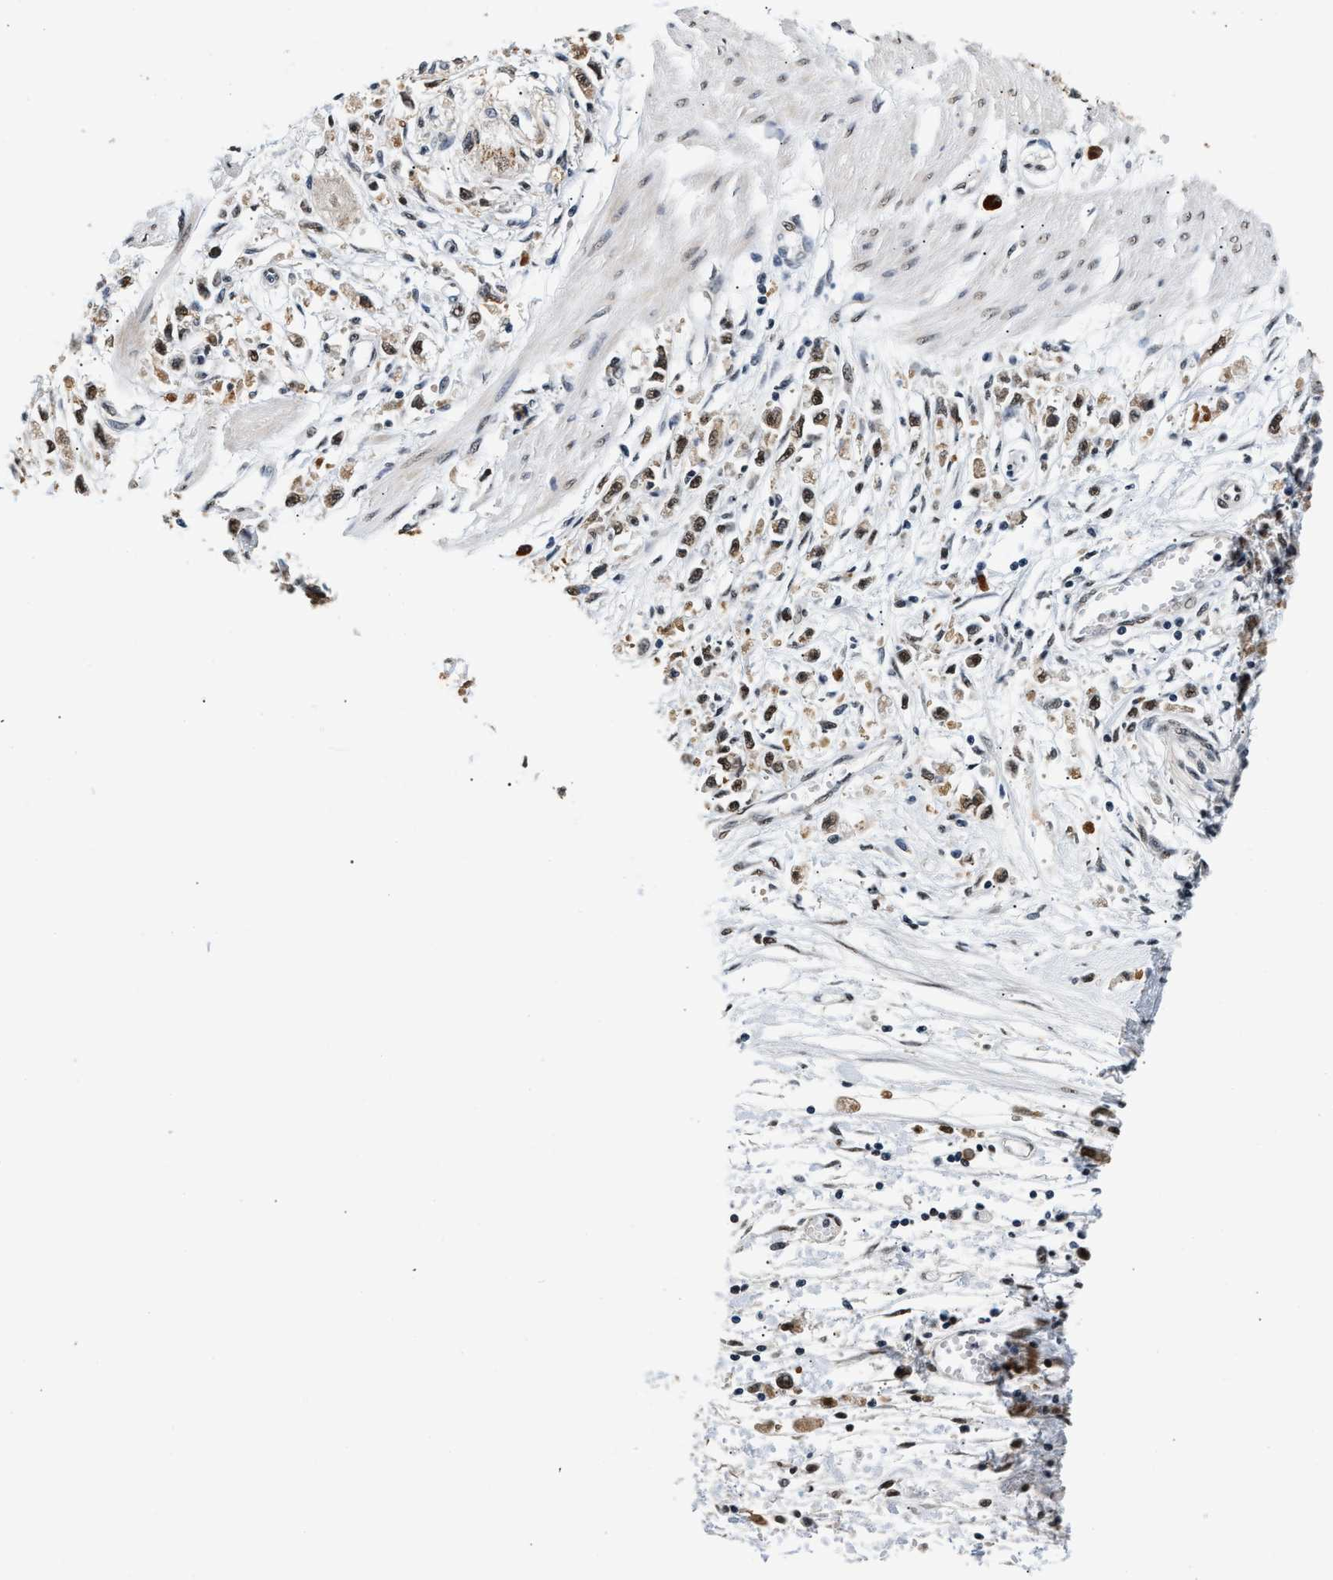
{"staining": {"intensity": "moderate", "quantity": ">75%", "location": "nuclear"}, "tissue": "stomach cancer", "cell_type": "Tumor cells", "image_type": "cancer", "snomed": [{"axis": "morphology", "description": "Adenocarcinoma, NOS"}, {"axis": "topography", "description": "Stomach"}], "caption": "DAB (3,3'-diaminobenzidine) immunohistochemical staining of adenocarcinoma (stomach) reveals moderate nuclear protein positivity in approximately >75% of tumor cells.", "gene": "THOC1", "patient": {"sex": "female", "age": 59}}